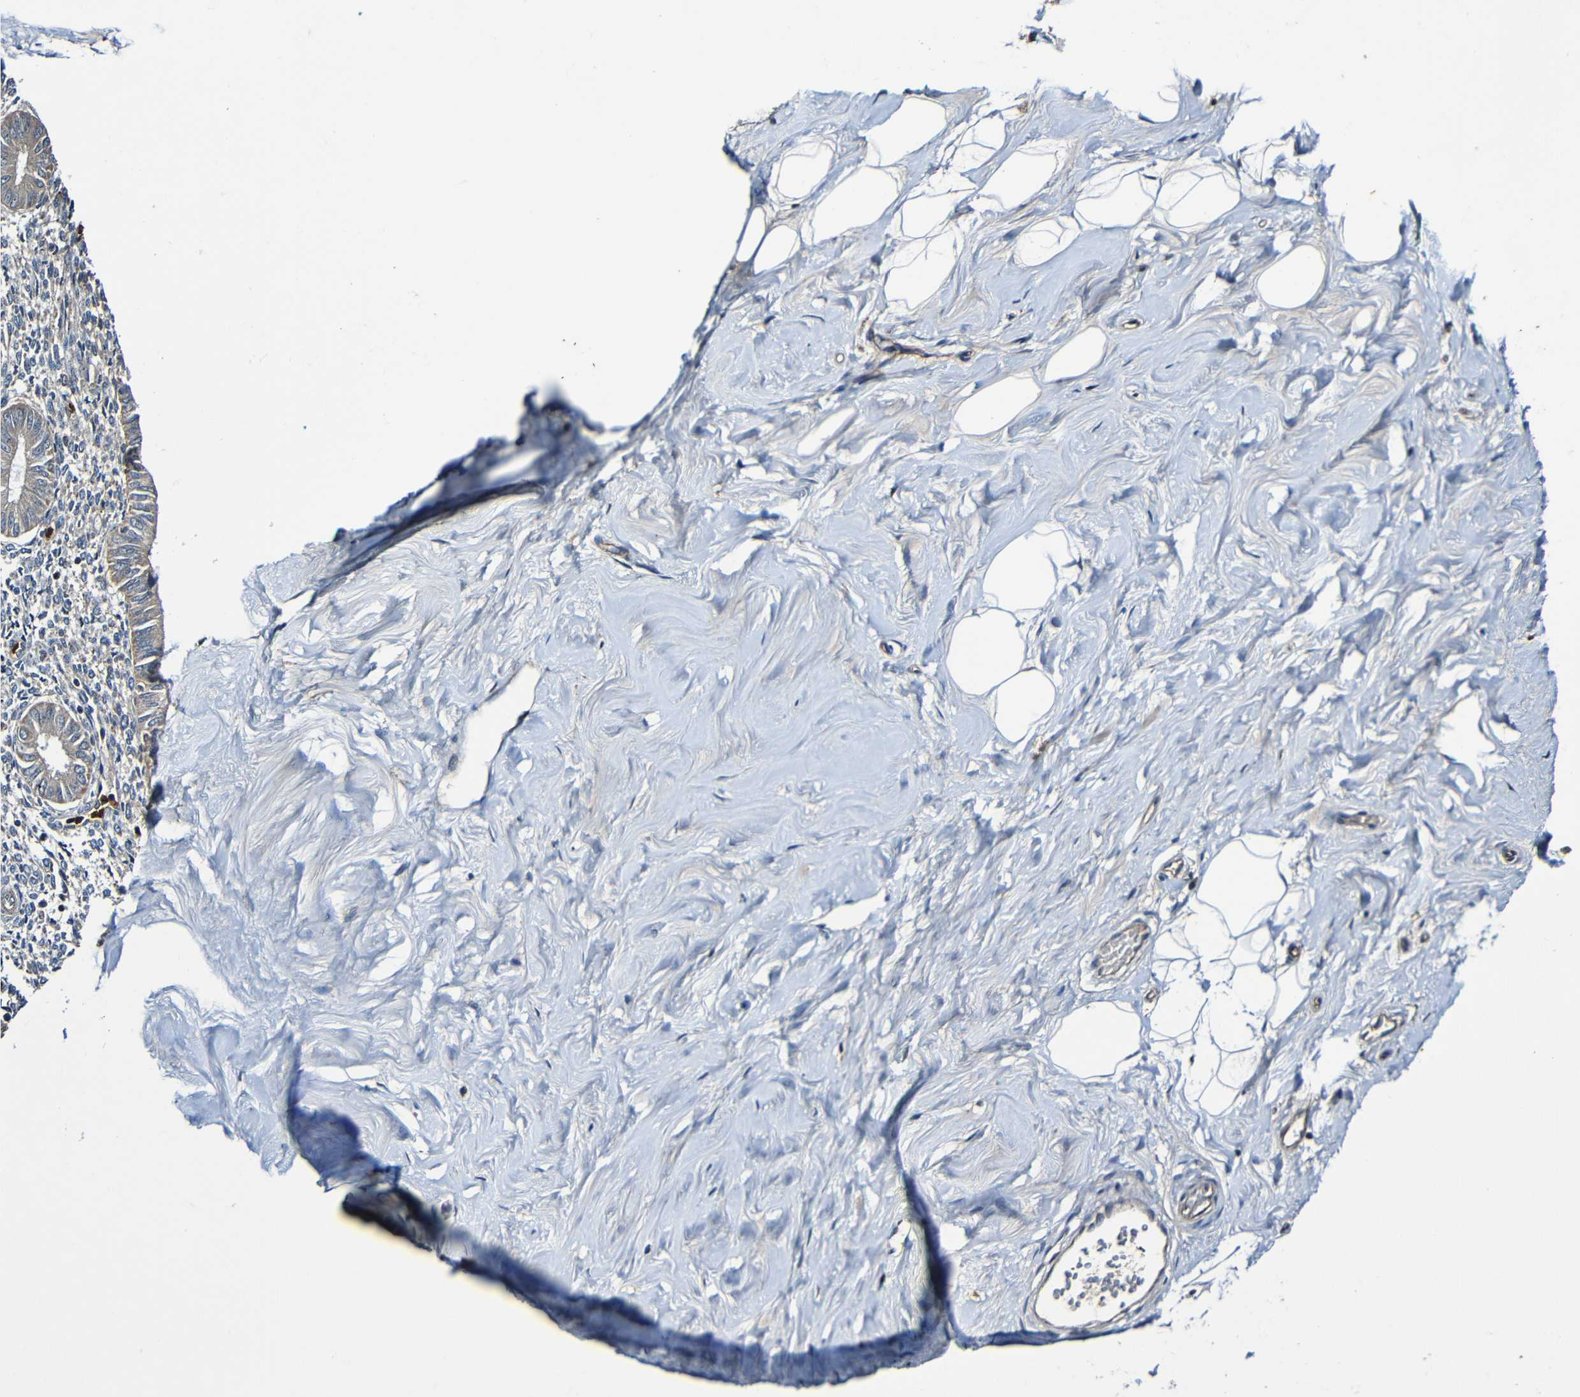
{"staining": {"intensity": "negative", "quantity": "none", "location": "none"}, "tissue": "breast", "cell_type": "Adipocytes", "image_type": "normal", "snomed": [{"axis": "morphology", "description": "Normal tissue, NOS"}, {"axis": "topography", "description": "Breast"}], "caption": "Normal breast was stained to show a protein in brown. There is no significant positivity in adipocytes. (DAB immunohistochemistry visualized using brightfield microscopy, high magnification).", "gene": "ADAM15", "patient": {"sex": "female", "age": 23}}